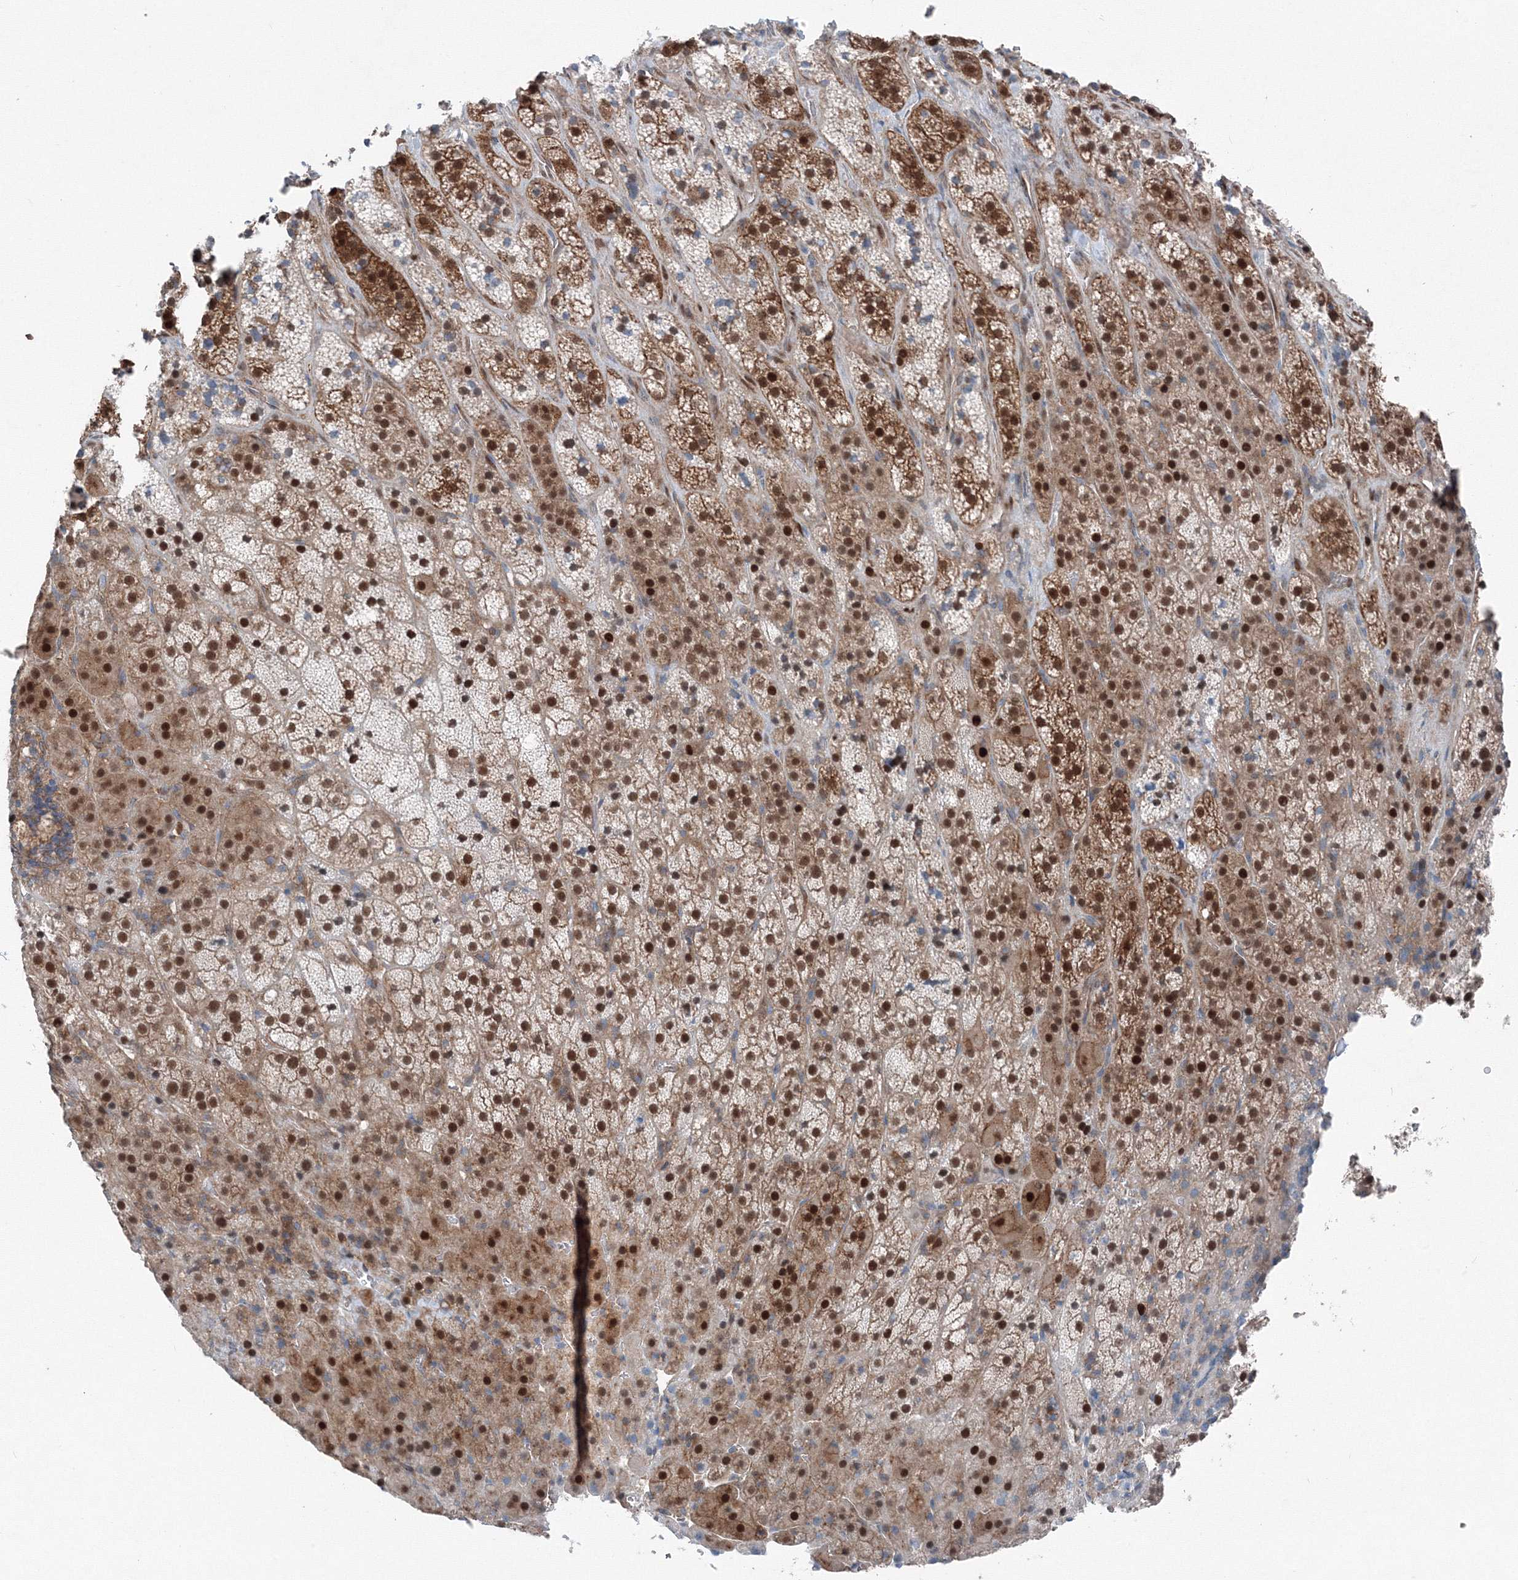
{"staining": {"intensity": "strong", "quantity": "25%-75%", "location": "cytoplasmic/membranous,nuclear"}, "tissue": "adrenal gland", "cell_type": "Glandular cells", "image_type": "normal", "snomed": [{"axis": "morphology", "description": "Normal tissue, NOS"}, {"axis": "topography", "description": "Adrenal gland"}], "caption": "Immunohistochemical staining of unremarkable human adrenal gland reveals high levels of strong cytoplasmic/membranous,nuclear staining in approximately 25%-75% of glandular cells. (Stains: DAB in brown, nuclei in blue, Microscopy: brightfield microscopy at high magnification).", "gene": "TPRKB", "patient": {"sex": "female", "age": 57}}